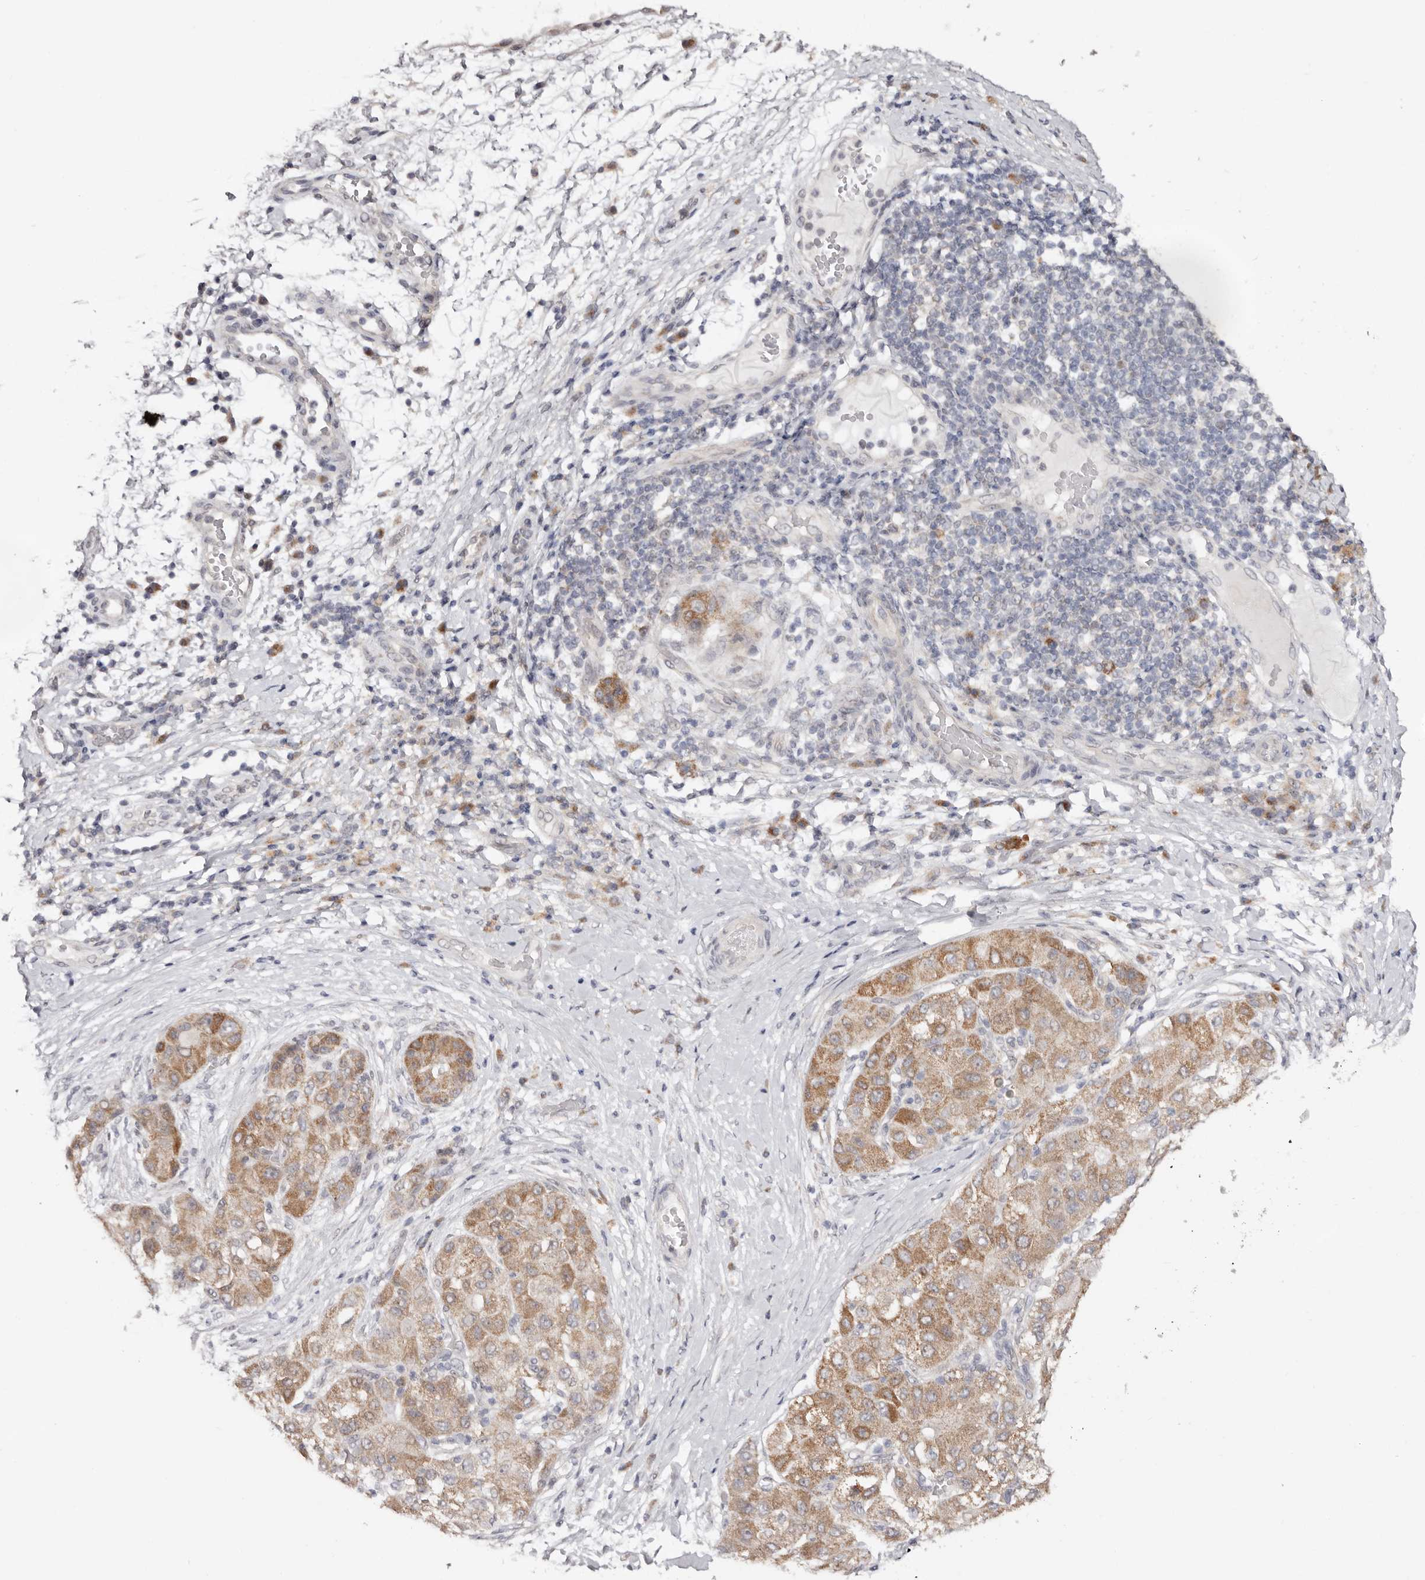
{"staining": {"intensity": "moderate", "quantity": "25%-75%", "location": "cytoplasmic/membranous"}, "tissue": "liver cancer", "cell_type": "Tumor cells", "image_type": "cancer", "snomed": [{"axis": "morphology", "description": "Carcinoma, Hepatocellular, NOS"}, {"axis": "topography", "description": "Liver"}], "caption": "This is a photomicrograph of immunohistochemistry (IHC) staining of liver cancer (hepatocellular carcinoma), which shows moderate staining in the cytoplasmic/membranous of tumor cells.", "gene": "EGR3", "patient": {"sex": "male", "age": 80}}